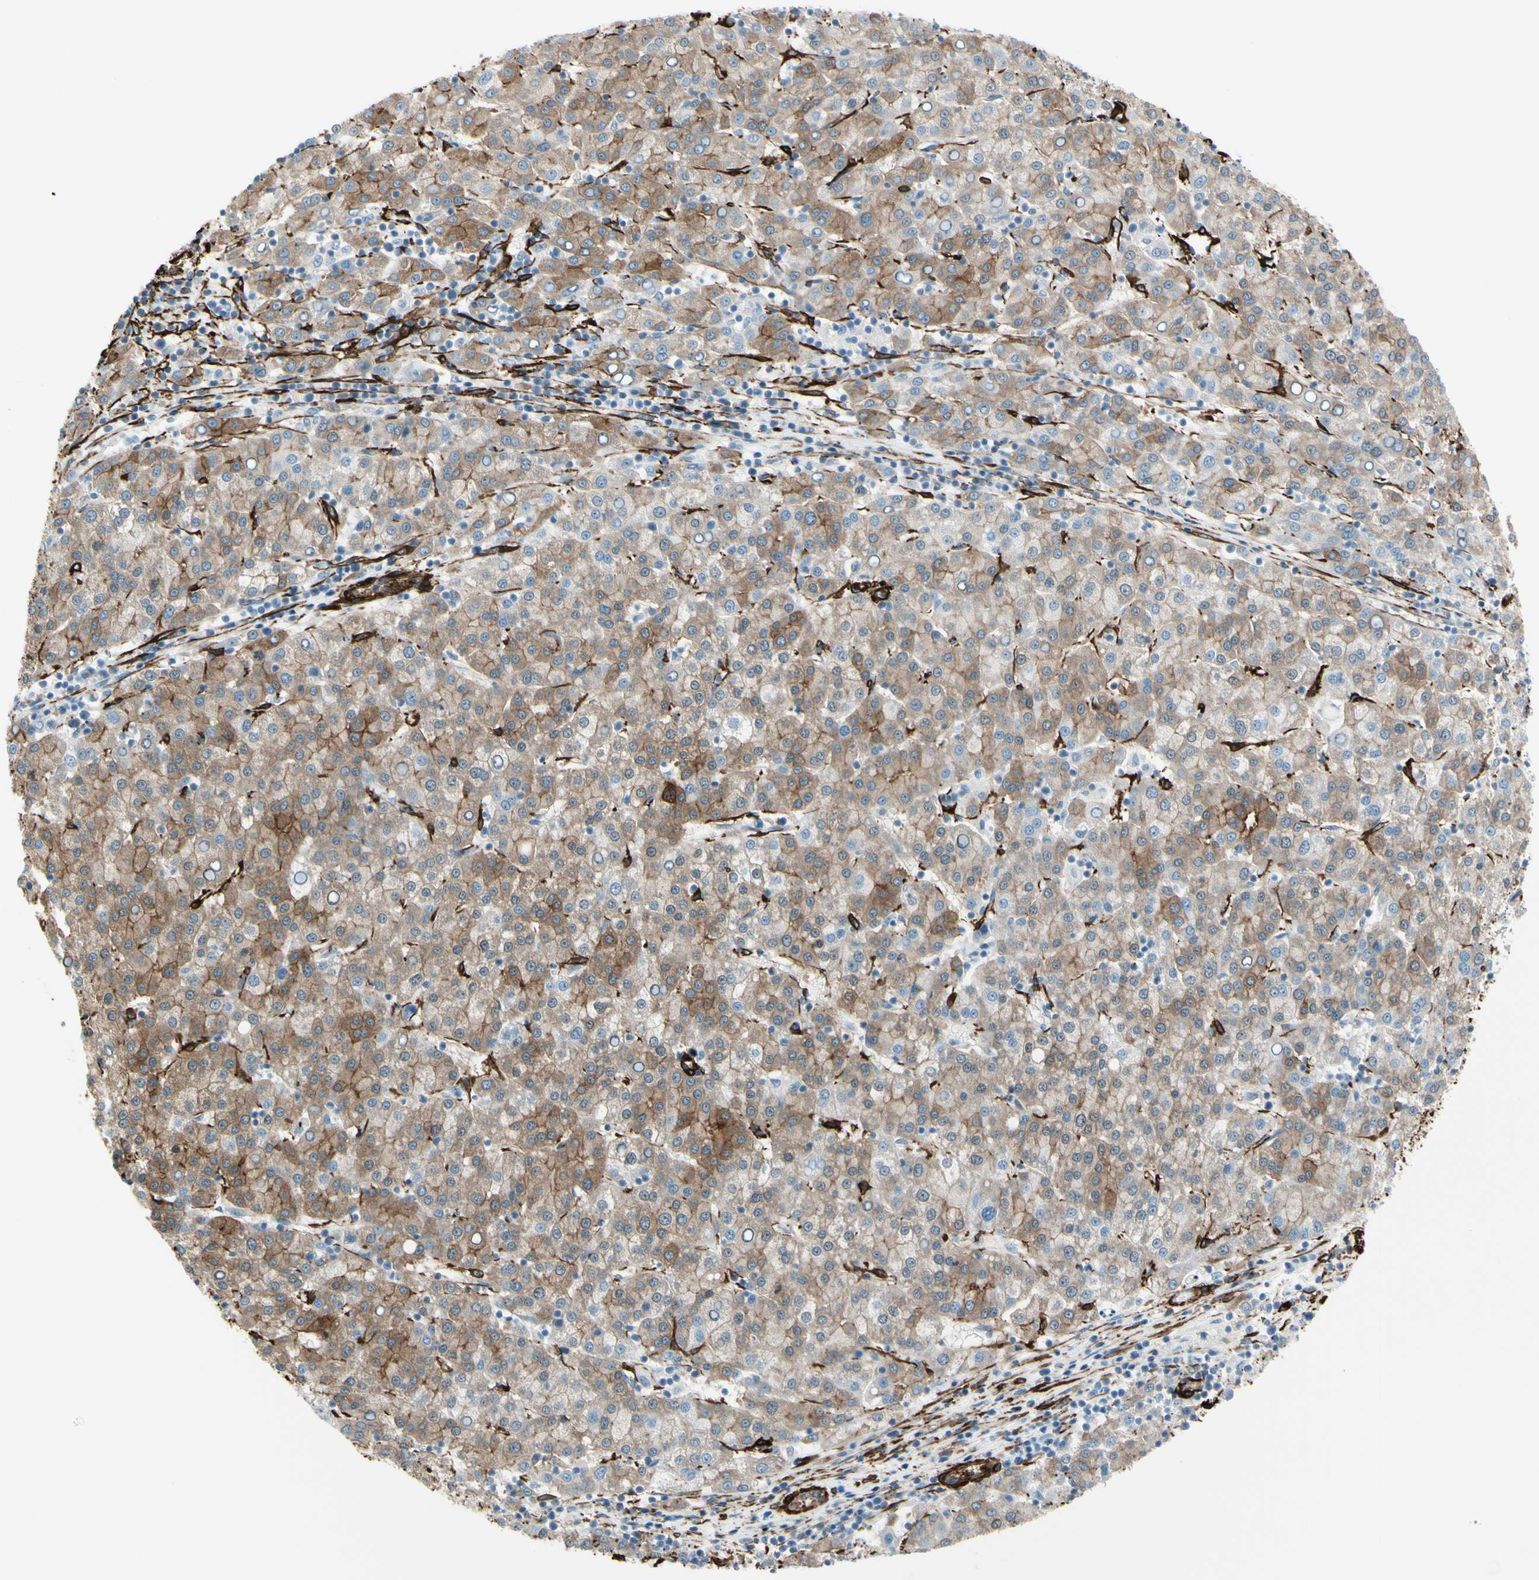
{"staining": {"intensity": "moderate", "quantity": ">75%", "location": "cytoplasmic/membranous"}, "tissue": "liver cancer", "cell_type": "Tumor cells", "image_type": "cancer", "snomed": [{"axis": "morphology", "description": "Carcinoma, Hepatocellular, NOS"}, {"axis": "topography", "description": "Liver"}], "caption": "Immunohistochemistry (IHC) image of neoplastic tissue: liver cancer (hepatocellular carcinoma) stained using IHC displays medium levels of moderate protein expression localized specifically in the cytoplasmic/membranous of tumor cells, appearing as a cytoplasmic/membranous brown color.", "gene": "CALD1", "patient": {"sex": "female", "age": 58}}